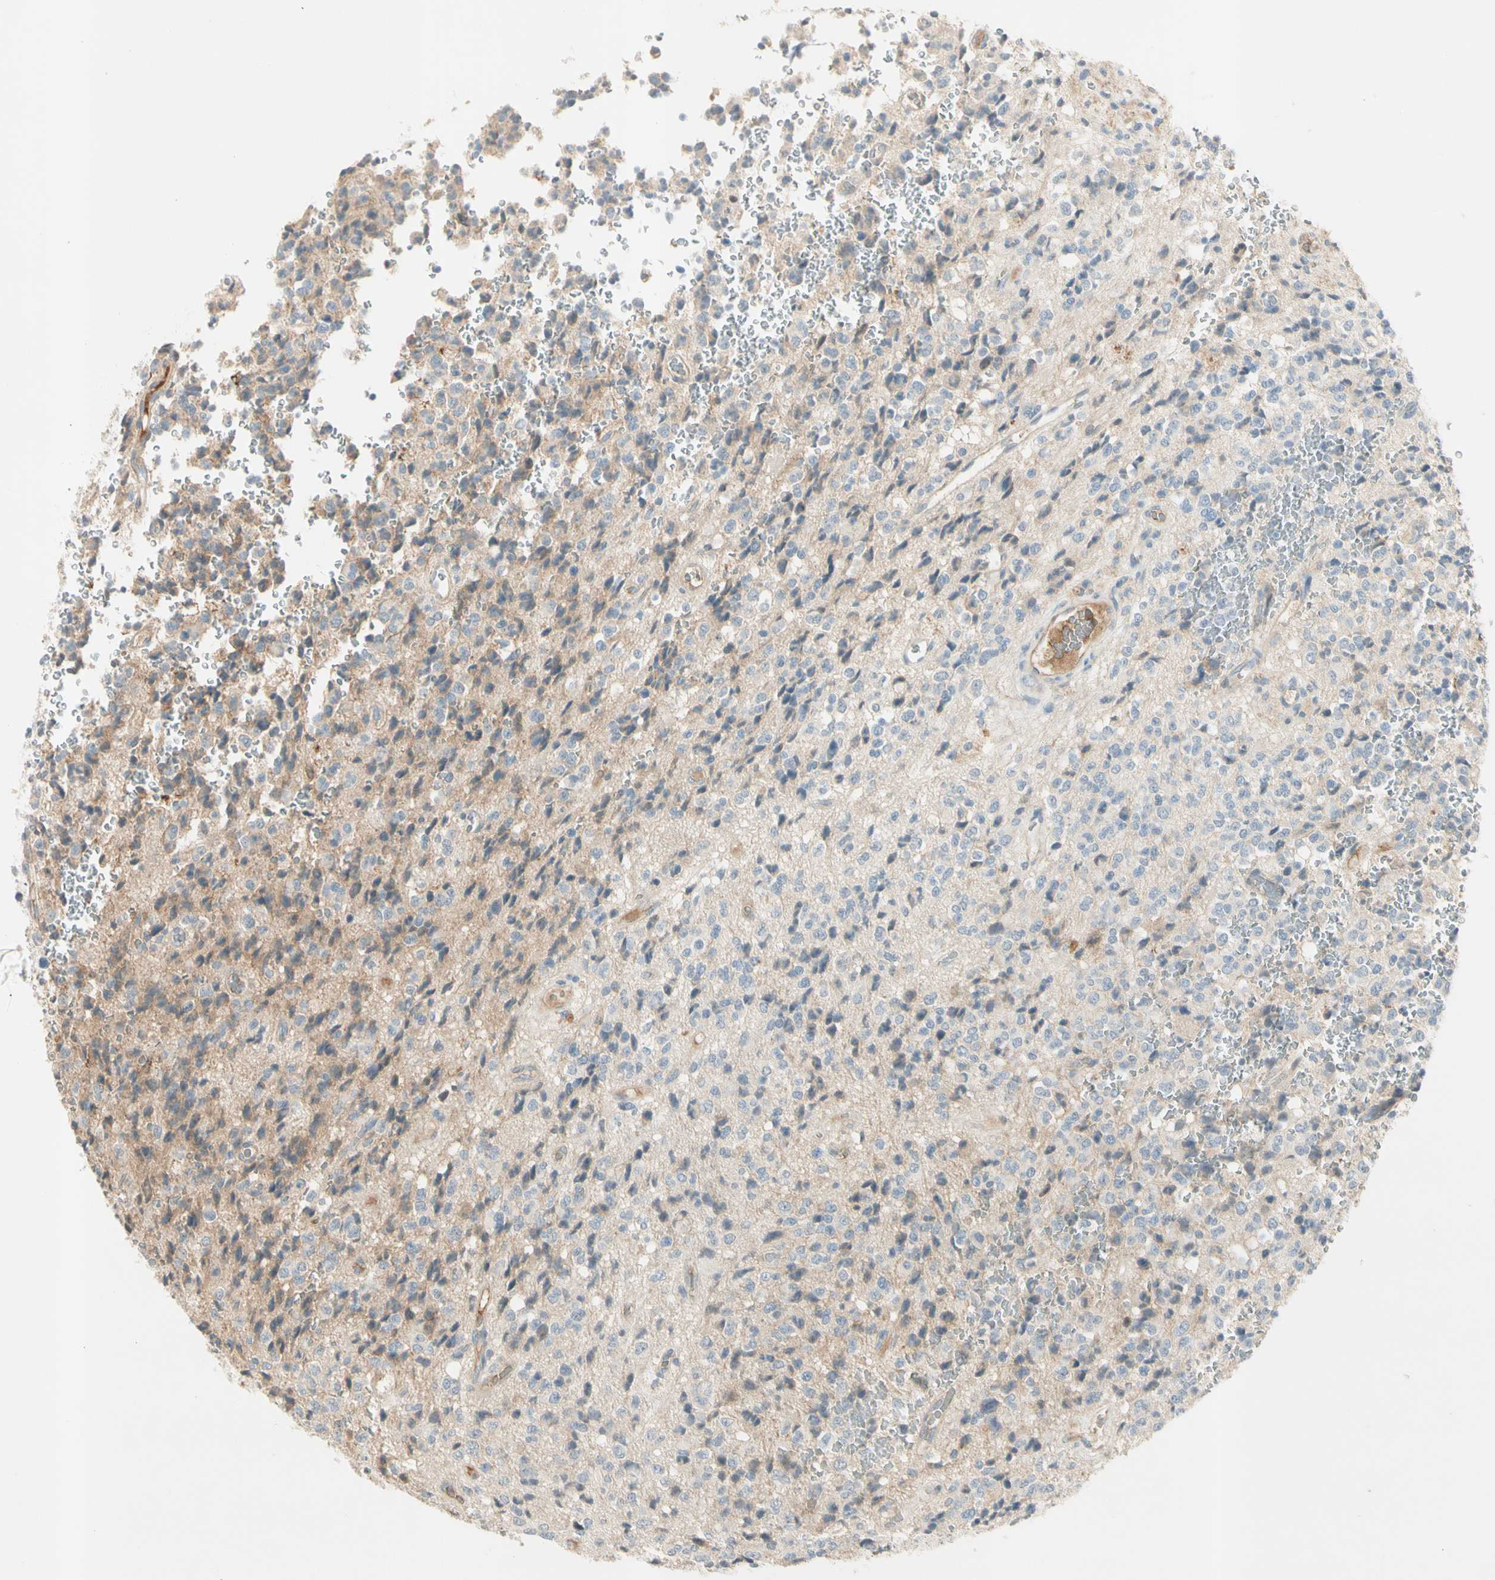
{"staining": {"intensity": "negative", "quantity": "none", "location": "none"}, "tissue": "glioma", "cell_type": "Tumor cells", "image_type": "cancer", "snomed": [{"axis": "morphology", "description": "Glioma, malignant, High grade"}, {"axis": "topography", "description": "pancreas cauda"}], "caption": "The histopathology image demonstrates no staining of tumor cells in glioma.", "gene": "SERPIND1", "patient": {"sex": "male", "age": 60}}